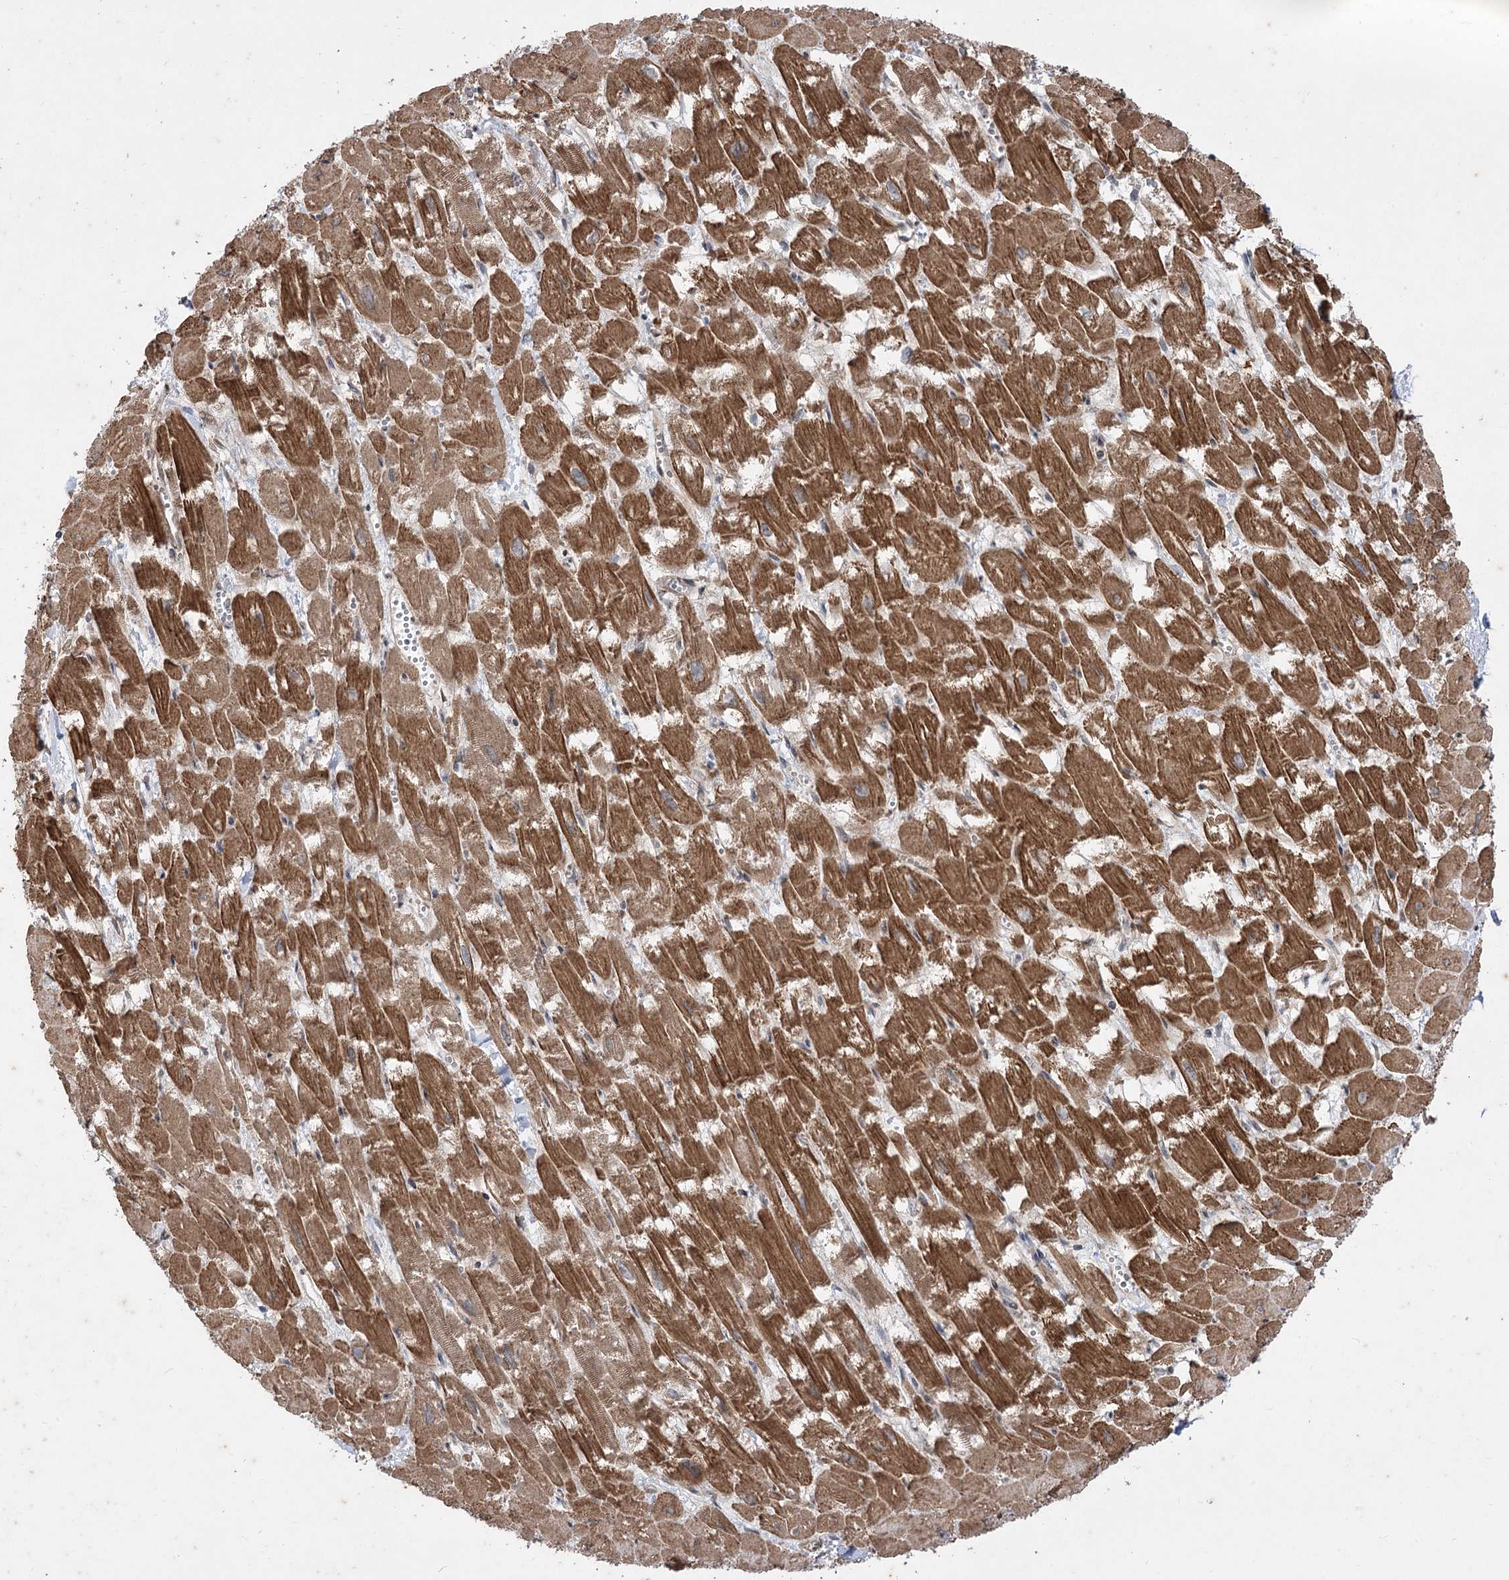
{"staining": {"intensity": "strong", "quantity": ">75%", "location": "cytoplasmic/membranous"}, "tissue": "heart muscle", "cell_type": "Cardiomyocytes", "image_type": "normal", "snomed": [{"axis": "morphology", "description": "Normal tissue, NOS"}, {"axis": "topography", "description": "Heart"}], "caption": "Heart muscle stained for a protein (brown) demonstrates strong cytoplasmic/membranous positive positivity in approximately >75% of cardiomyocytes.", "gene": "ZSCAN23", "patient": {"sex": "male", "age": 54}}